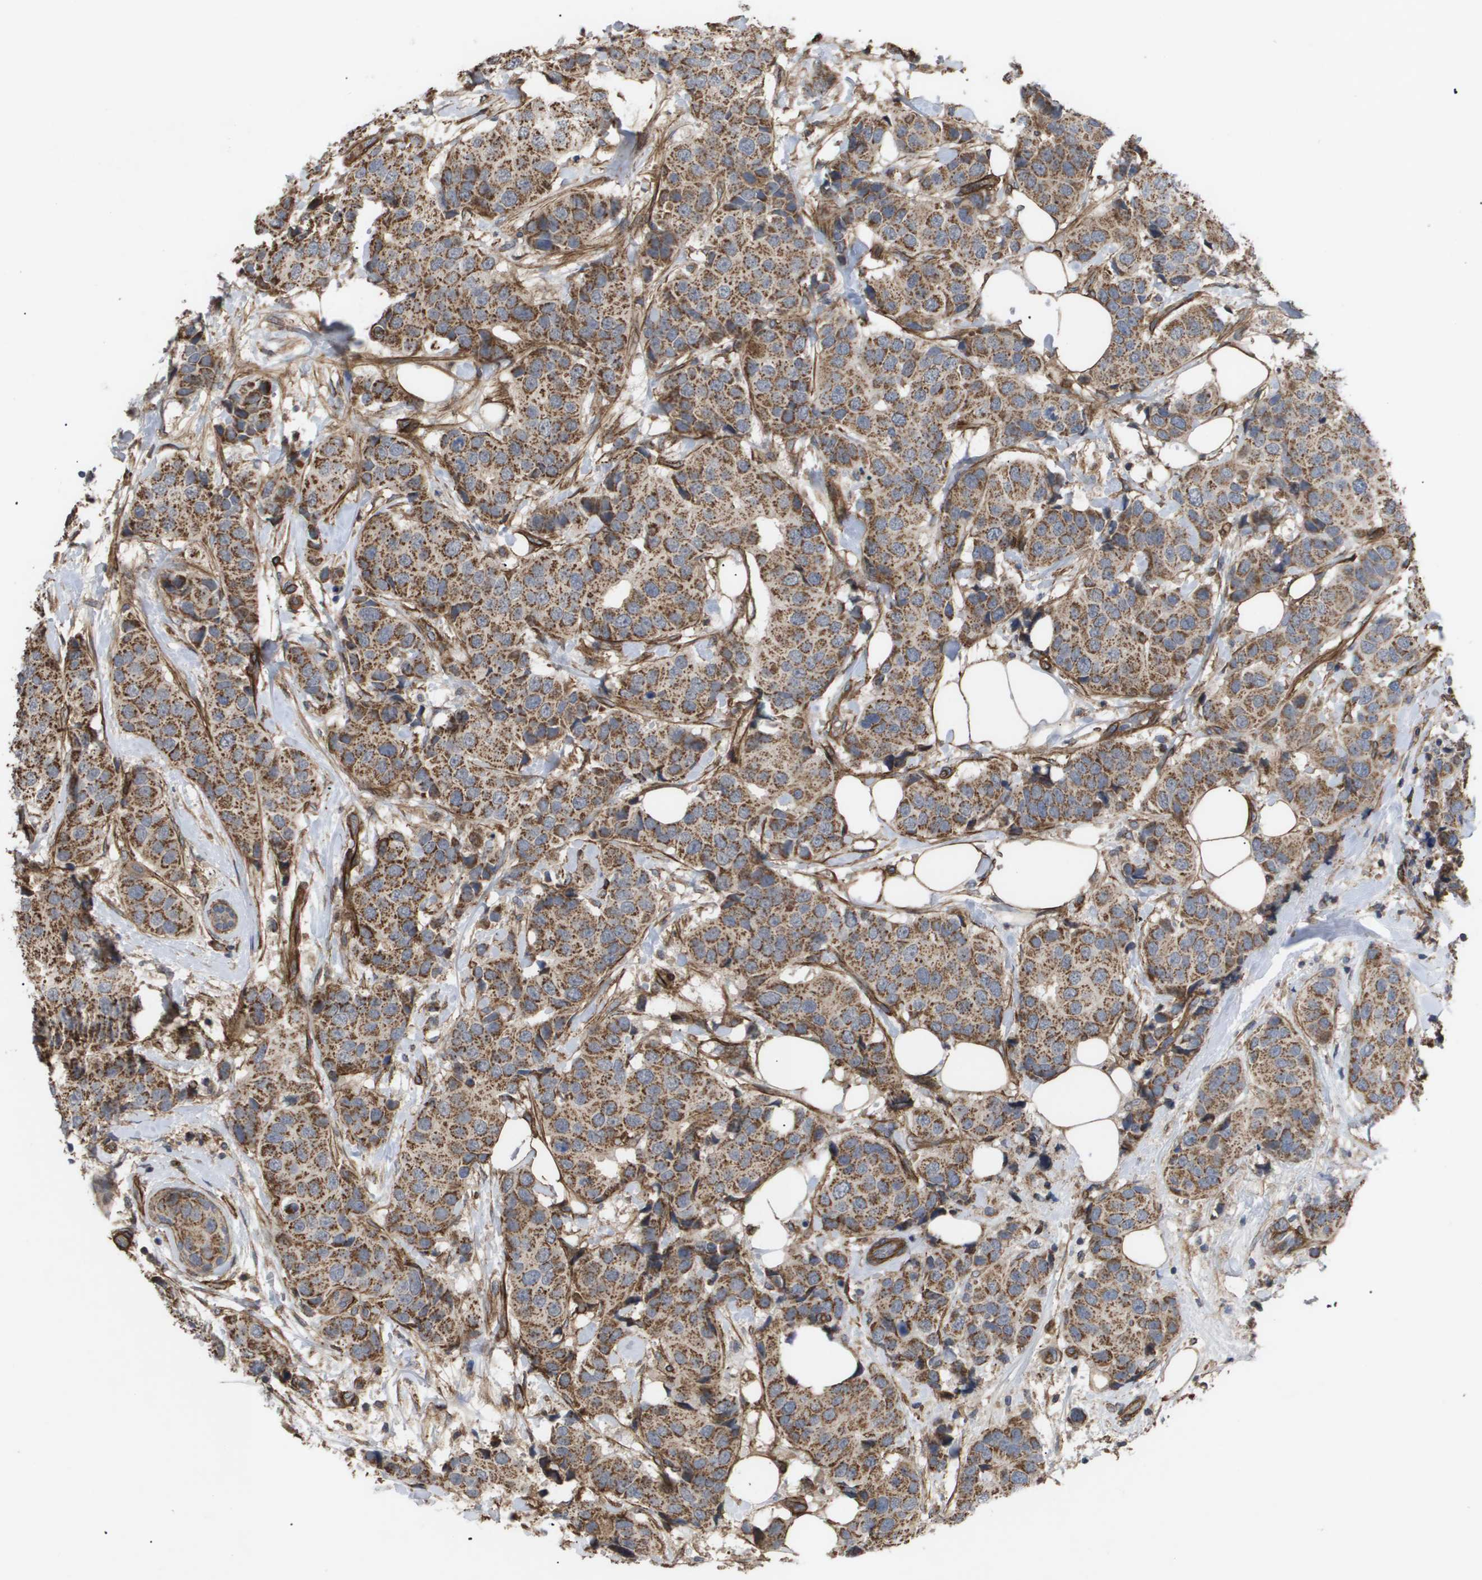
{"staining": {"intensity": "moderate", "quantity": ">75%", "location": "cytoplasmic/membranous"}, "tissue": "breast cancer", "cell_type": "Tumor cells", "image_type": "cancer", "snomed": [{"axis": "morphology", "description": "Normal tissue, NOS"}, {"axis": "morphology", "description": "Duct carcinoma"}, {"axis": "topography", "description": "Breast"}], "caption": "Immunohistochemistry of human breast cancer (intraductal carcinoma) reveals medium levels of moderate cytoplasmic/membranous expression in about >75% of tumor cells.", "gene": "TNS1", "patient": {"sex": "female", "age": 39}}